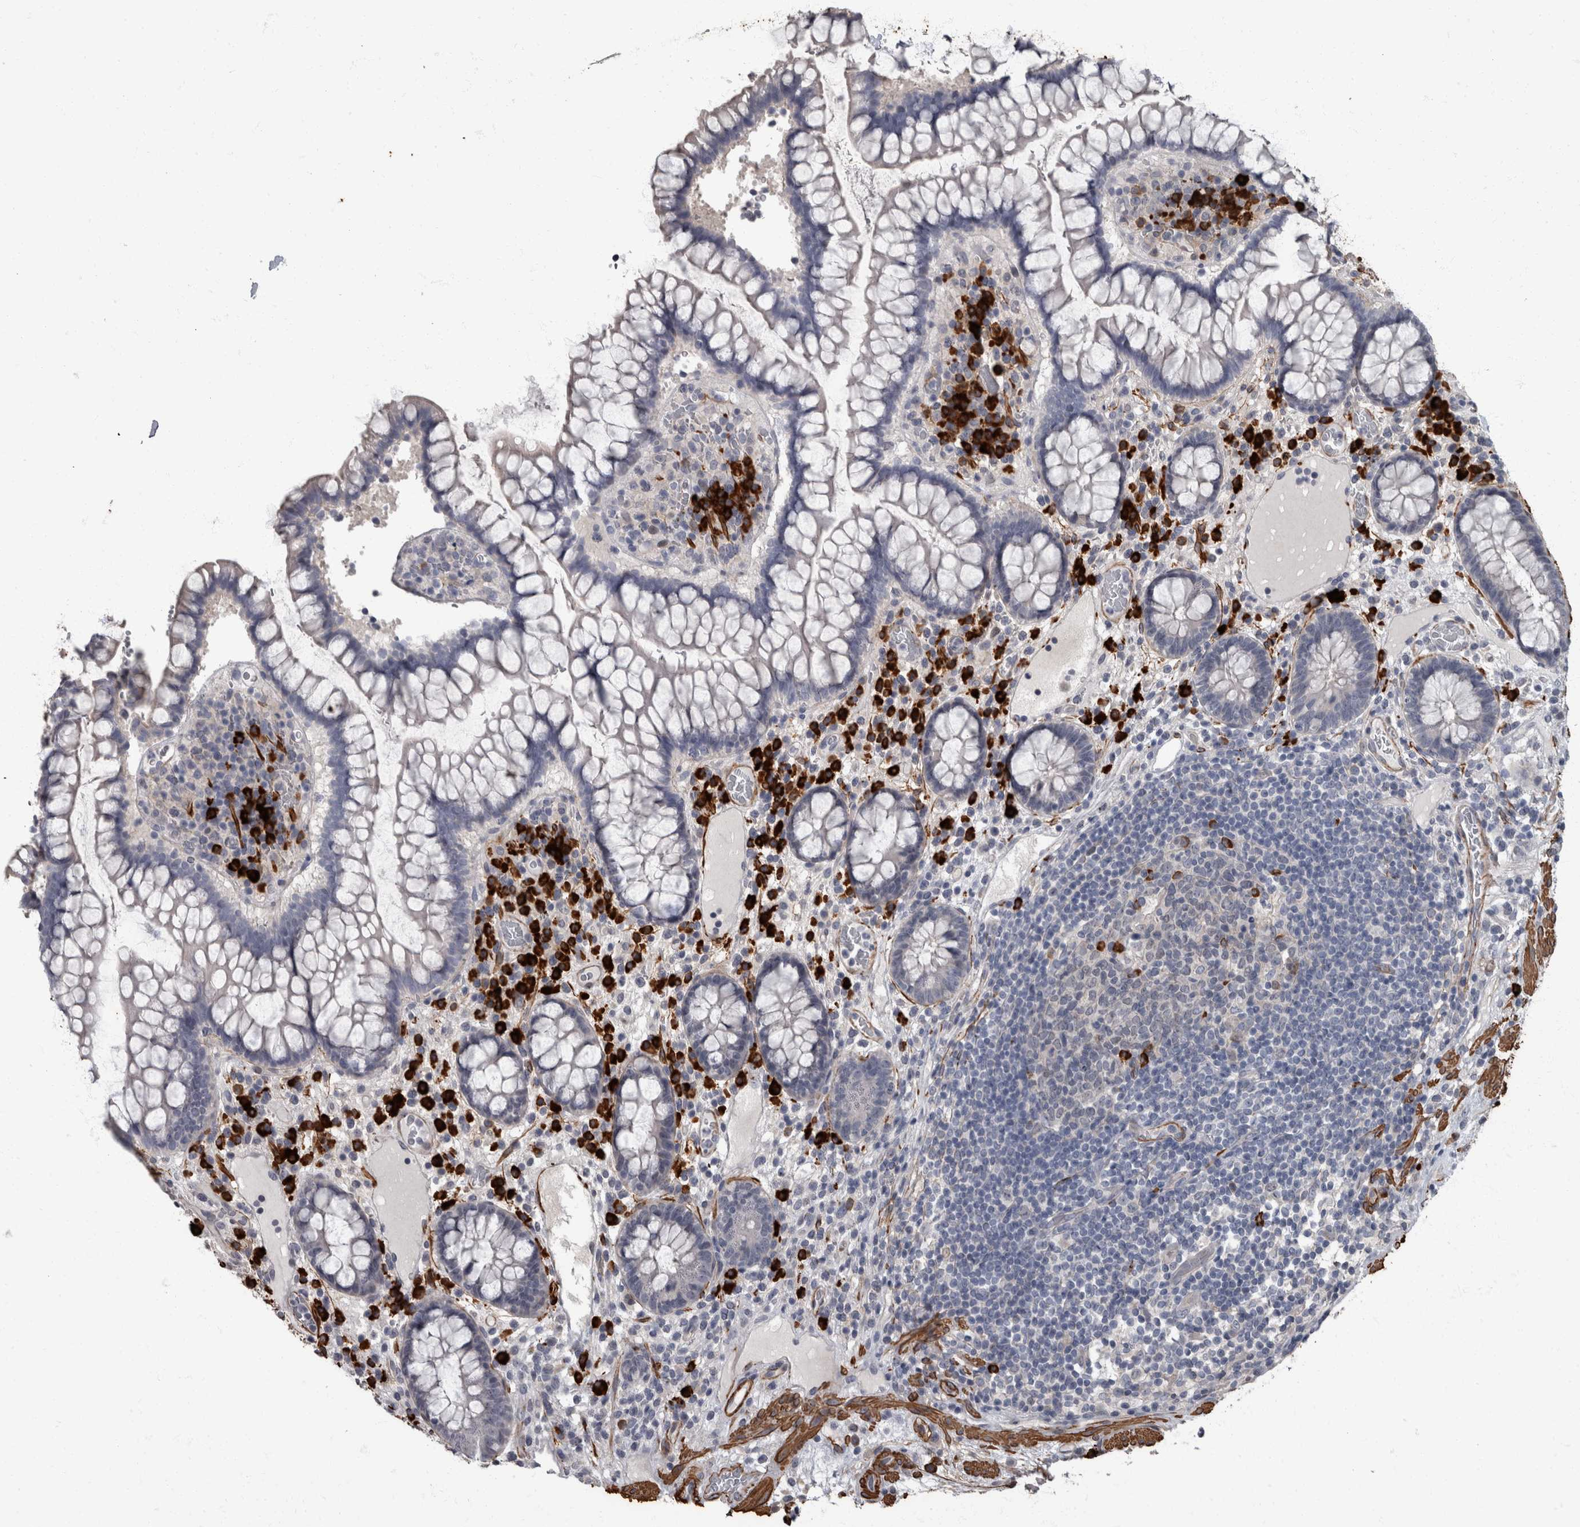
{"staining": {"intensity": "strong", "quantity": "25%-75%", "location": "cytoplasmic/membranous"}, "tissue": "colon", "cell_type": "Endothelial cells", "image_type": "normal", "snomed": [{"axis": "morphology", "description": "Normal tissue, NOS"}, {"axis": "topography", "description": "Colon"}], "caption": "Protein staining displays strong cytoplasmic/membranous expression in about 25%-75% of endothelial cells in normal colon. The protein of interest is shown in brown color, while the nuclei are stained blue.", "gene": "MASTL", "patient": {"sex": "female", "age": 79}}